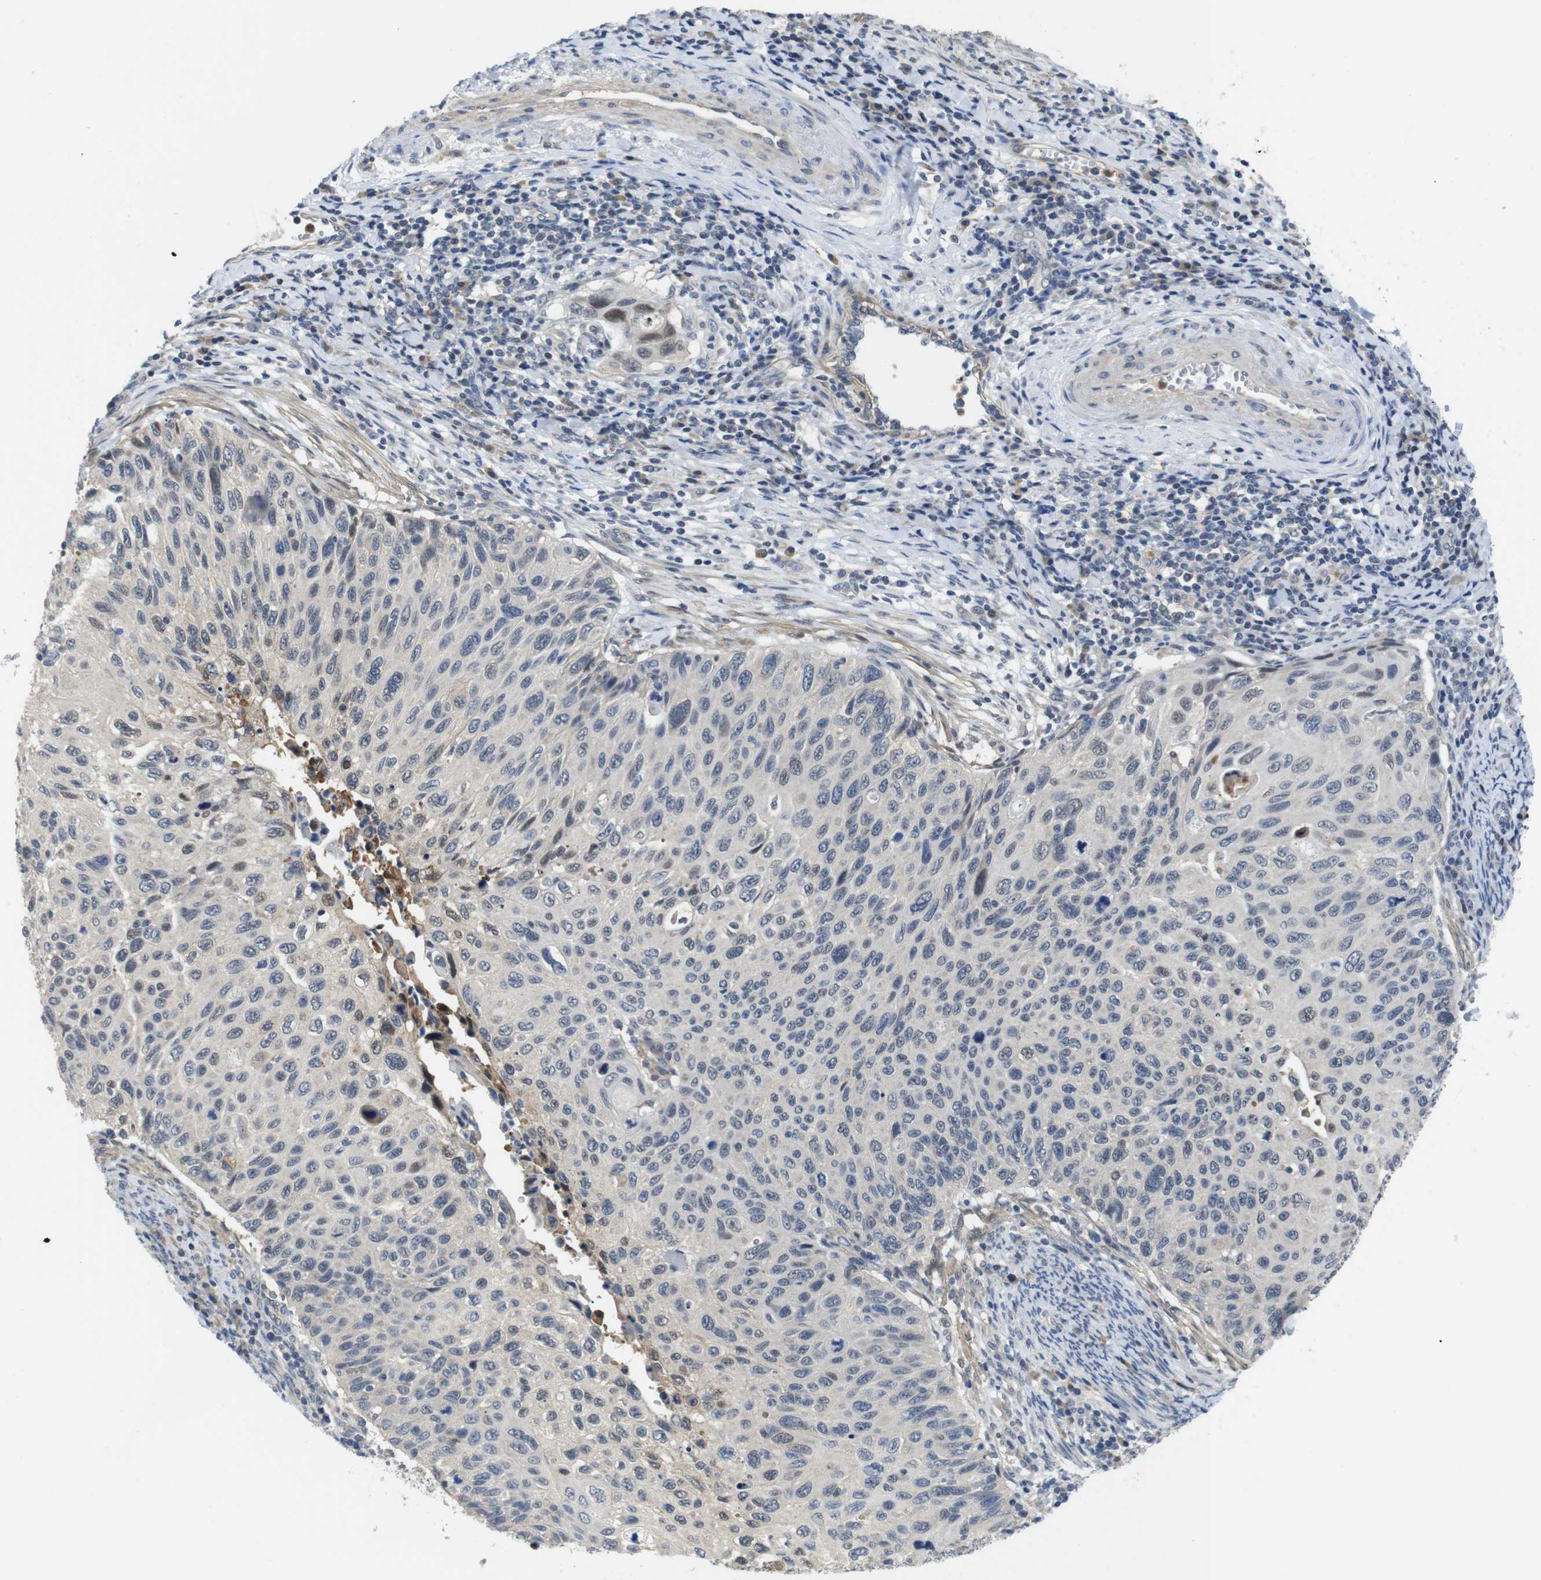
{"staining": {"intensity": "weak", "quantity": "<25%", "location": "nuclear"}, "tissue": "cervical cancer", "cell_type": "Tumor cells", "image_type": "cancer", "snomed": [{"axis": "morphology", "description": "Squamous cell carcinoma, NOS"}, {"axis": "topography", "description": "Cervix"}], "caption": "Tumor cells are negative for protein expression in human cervical cancer.", "gene": "FNTA", "patient": {"sex": "female", "age": 70}}